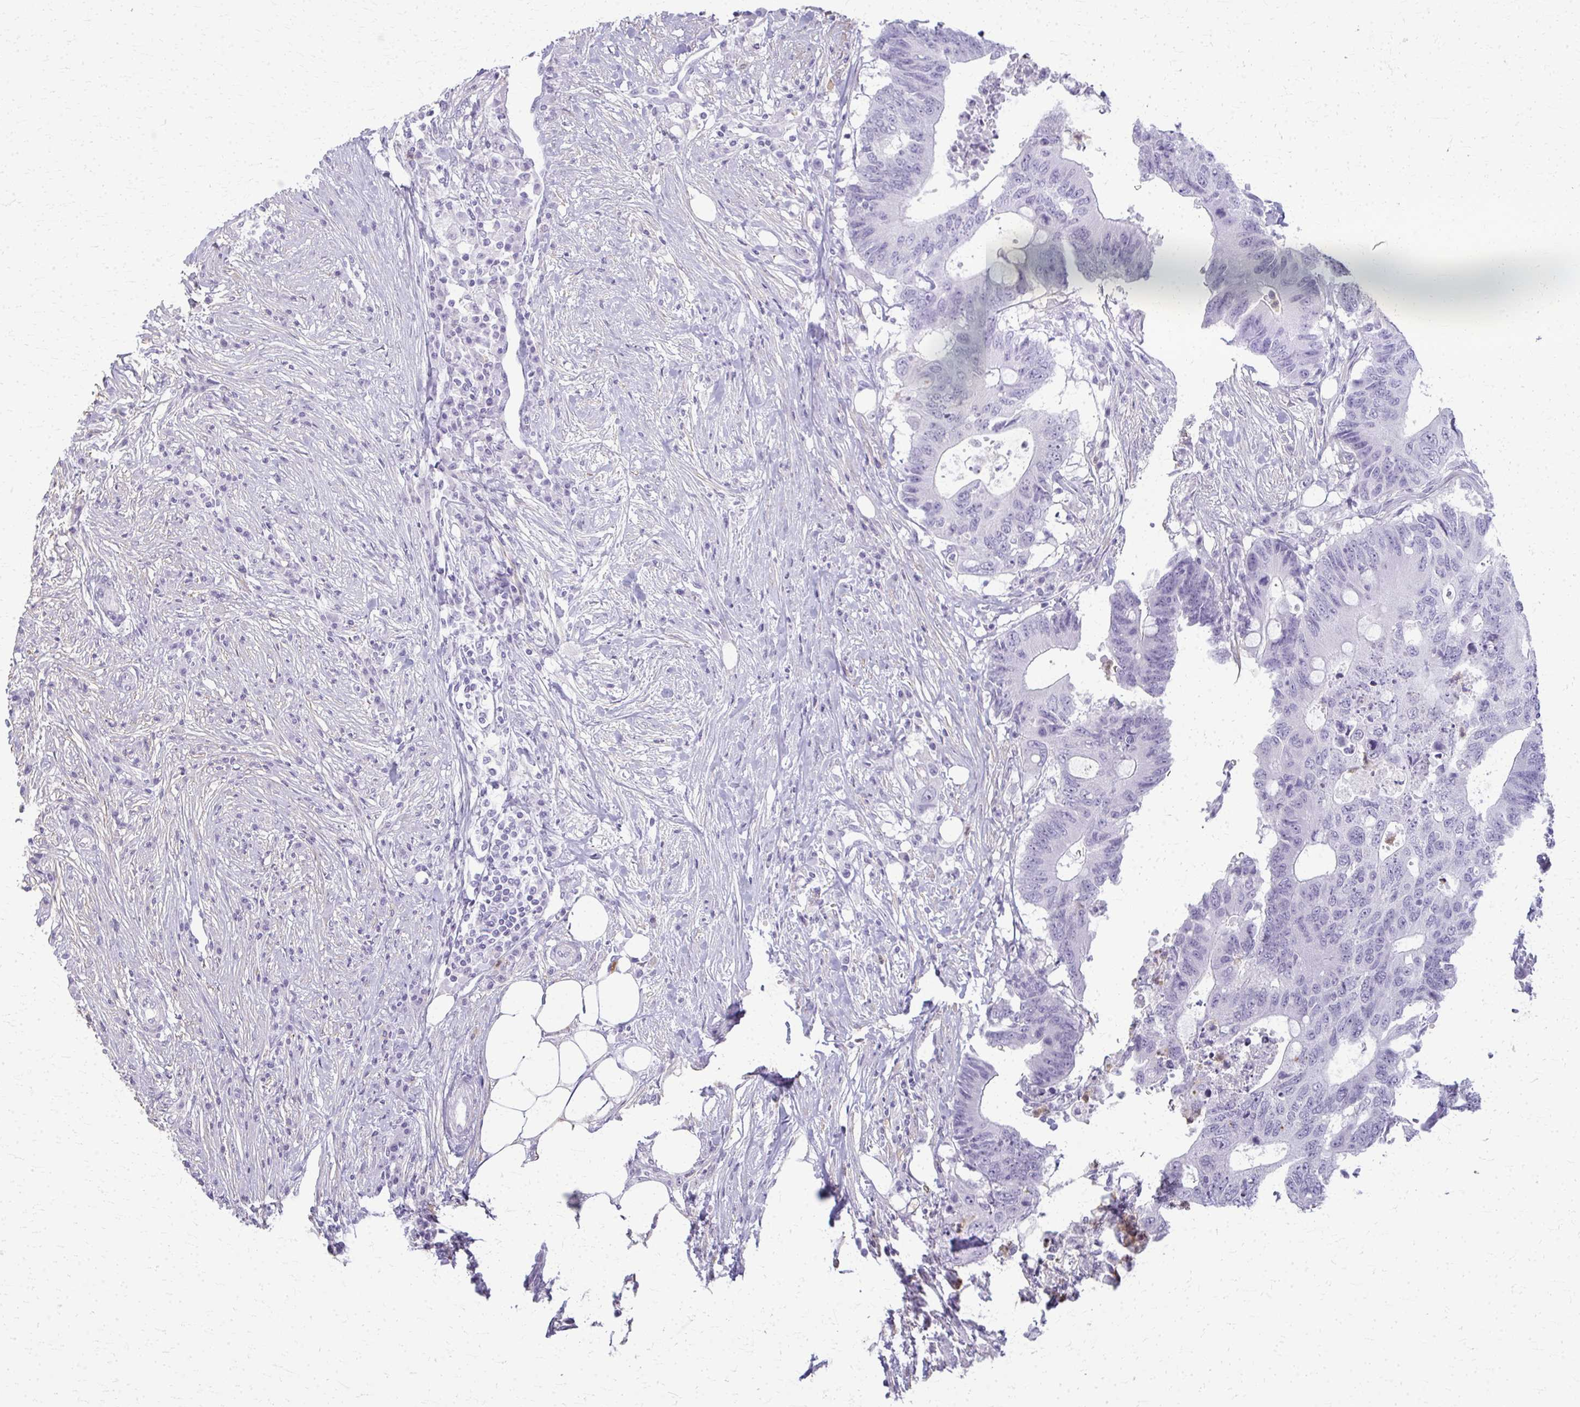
{"staining": {"intensity": "negative", "quantity": "none", "location": "none"}, "tissue": "colorectal cancer", "cell_type": "Tumor cells", "image_type": "cancer", "snomed": [{"axis": "morphology", "description": "Adenocarcinoma, NOS"}, {"axis": "topography", "description": "Colon"}], "caption": "A micrograph of adenocarcinoma (colorectal) stained for a protein demonstrates no brown staining in tumor cells.", "gene": "CA3", "patient": {"sex": "male", "age": 71}}